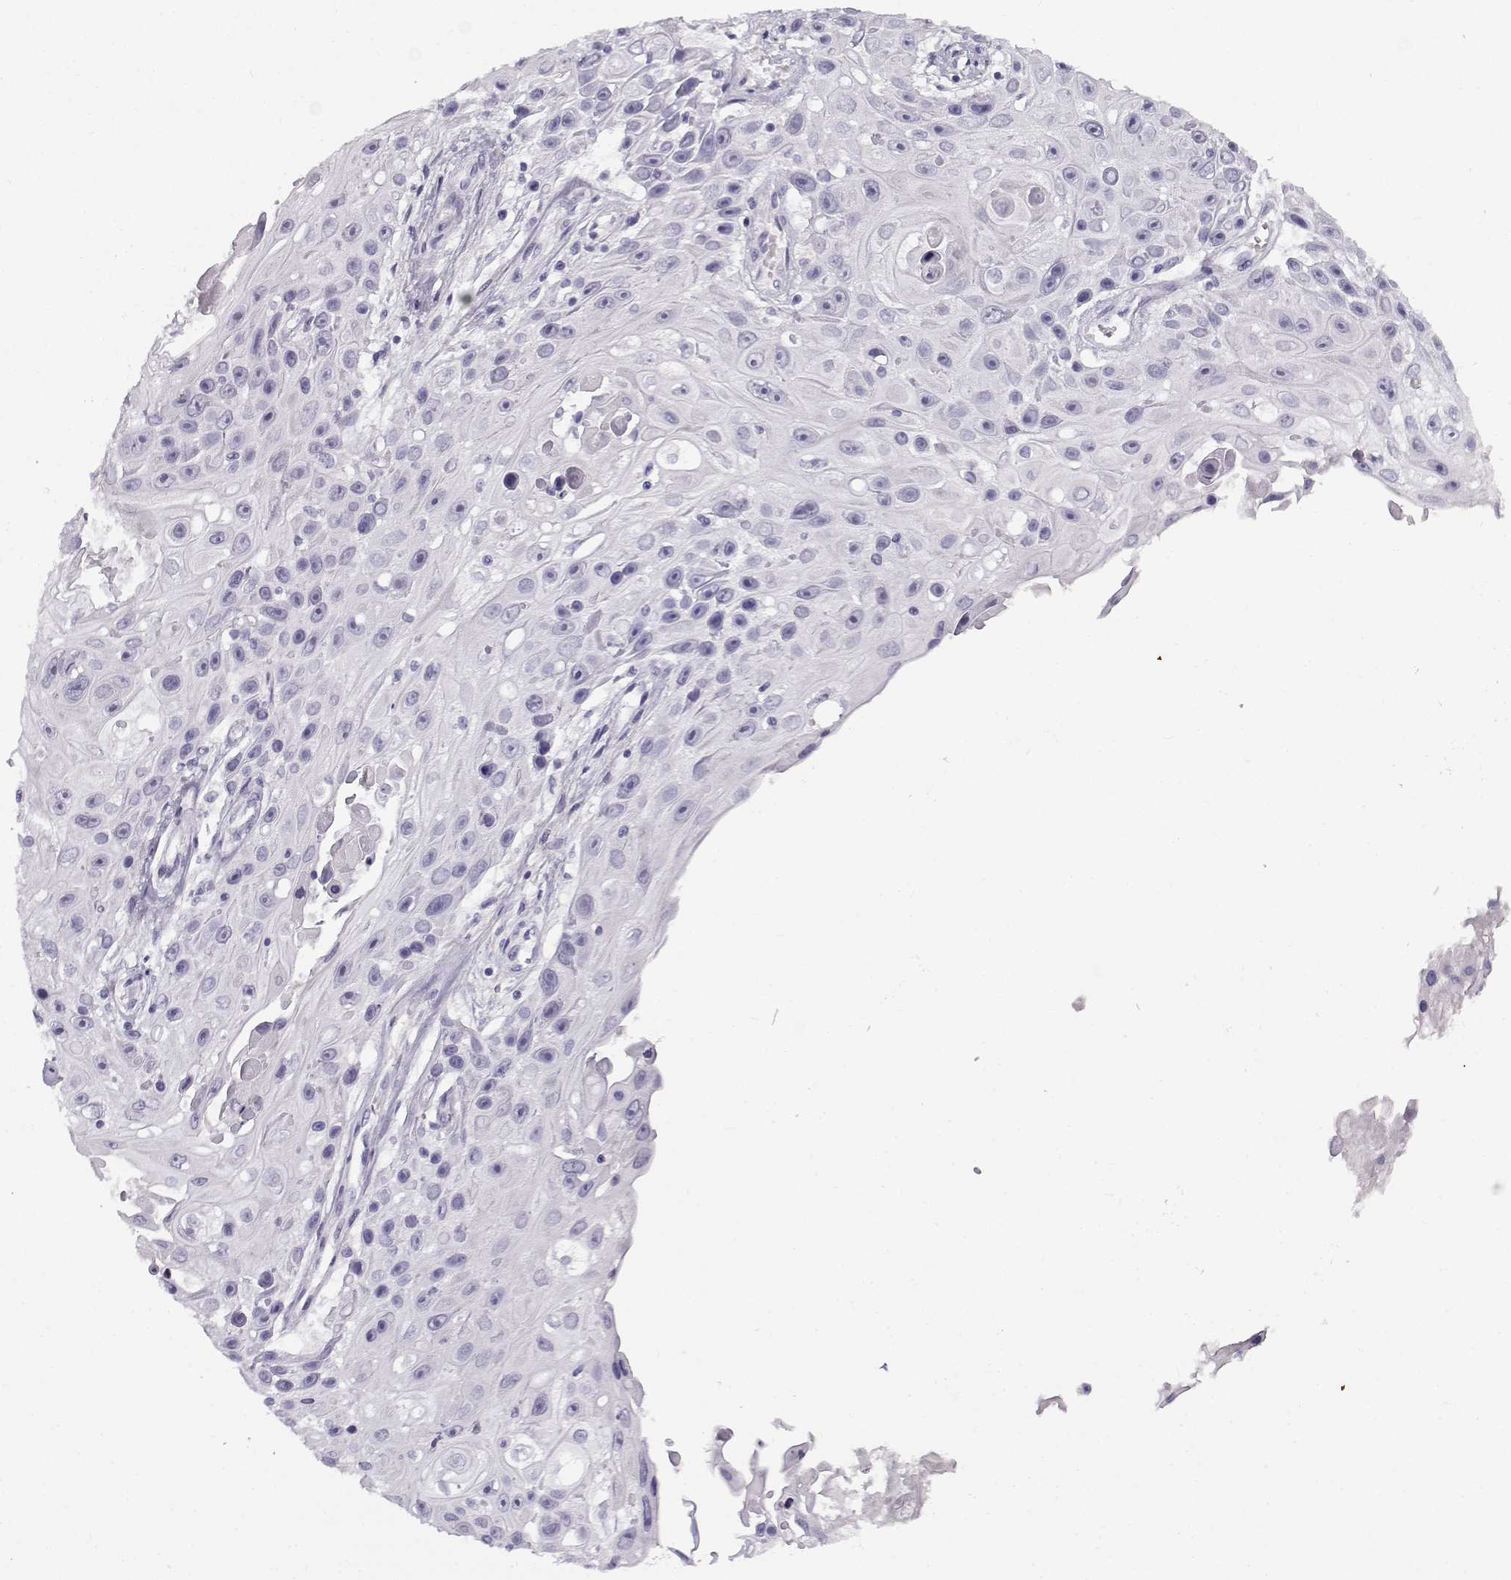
{"staining": {"intensity": "negative", "quantity": "none", "location": "none"}, "tissue": "skin cancer", "cell_type": "Tumor cells", "image_type": "cancer", "snomed": [{"axis": "morphology", "description": "Squamous cell carcinoma, NOS"}, {"axis": "topography", "description": "Skin"}], "caption": "This photomicrograph is of skin cancer (squamous cell carcinoma) stained with immunohistochemistry (IHC) to label a protein in brown with the nuclei are counter-stained blue. There is no expression in tumor cells. Brightfield microscopy of immunohistochemistry stained with DAB (3,3'-diaminobenzidine) (brown) and hematoxylin (blue), captured at high magnification.", "gene": "GTSF1L", "patient": {"sex": "male", "age": 82}}